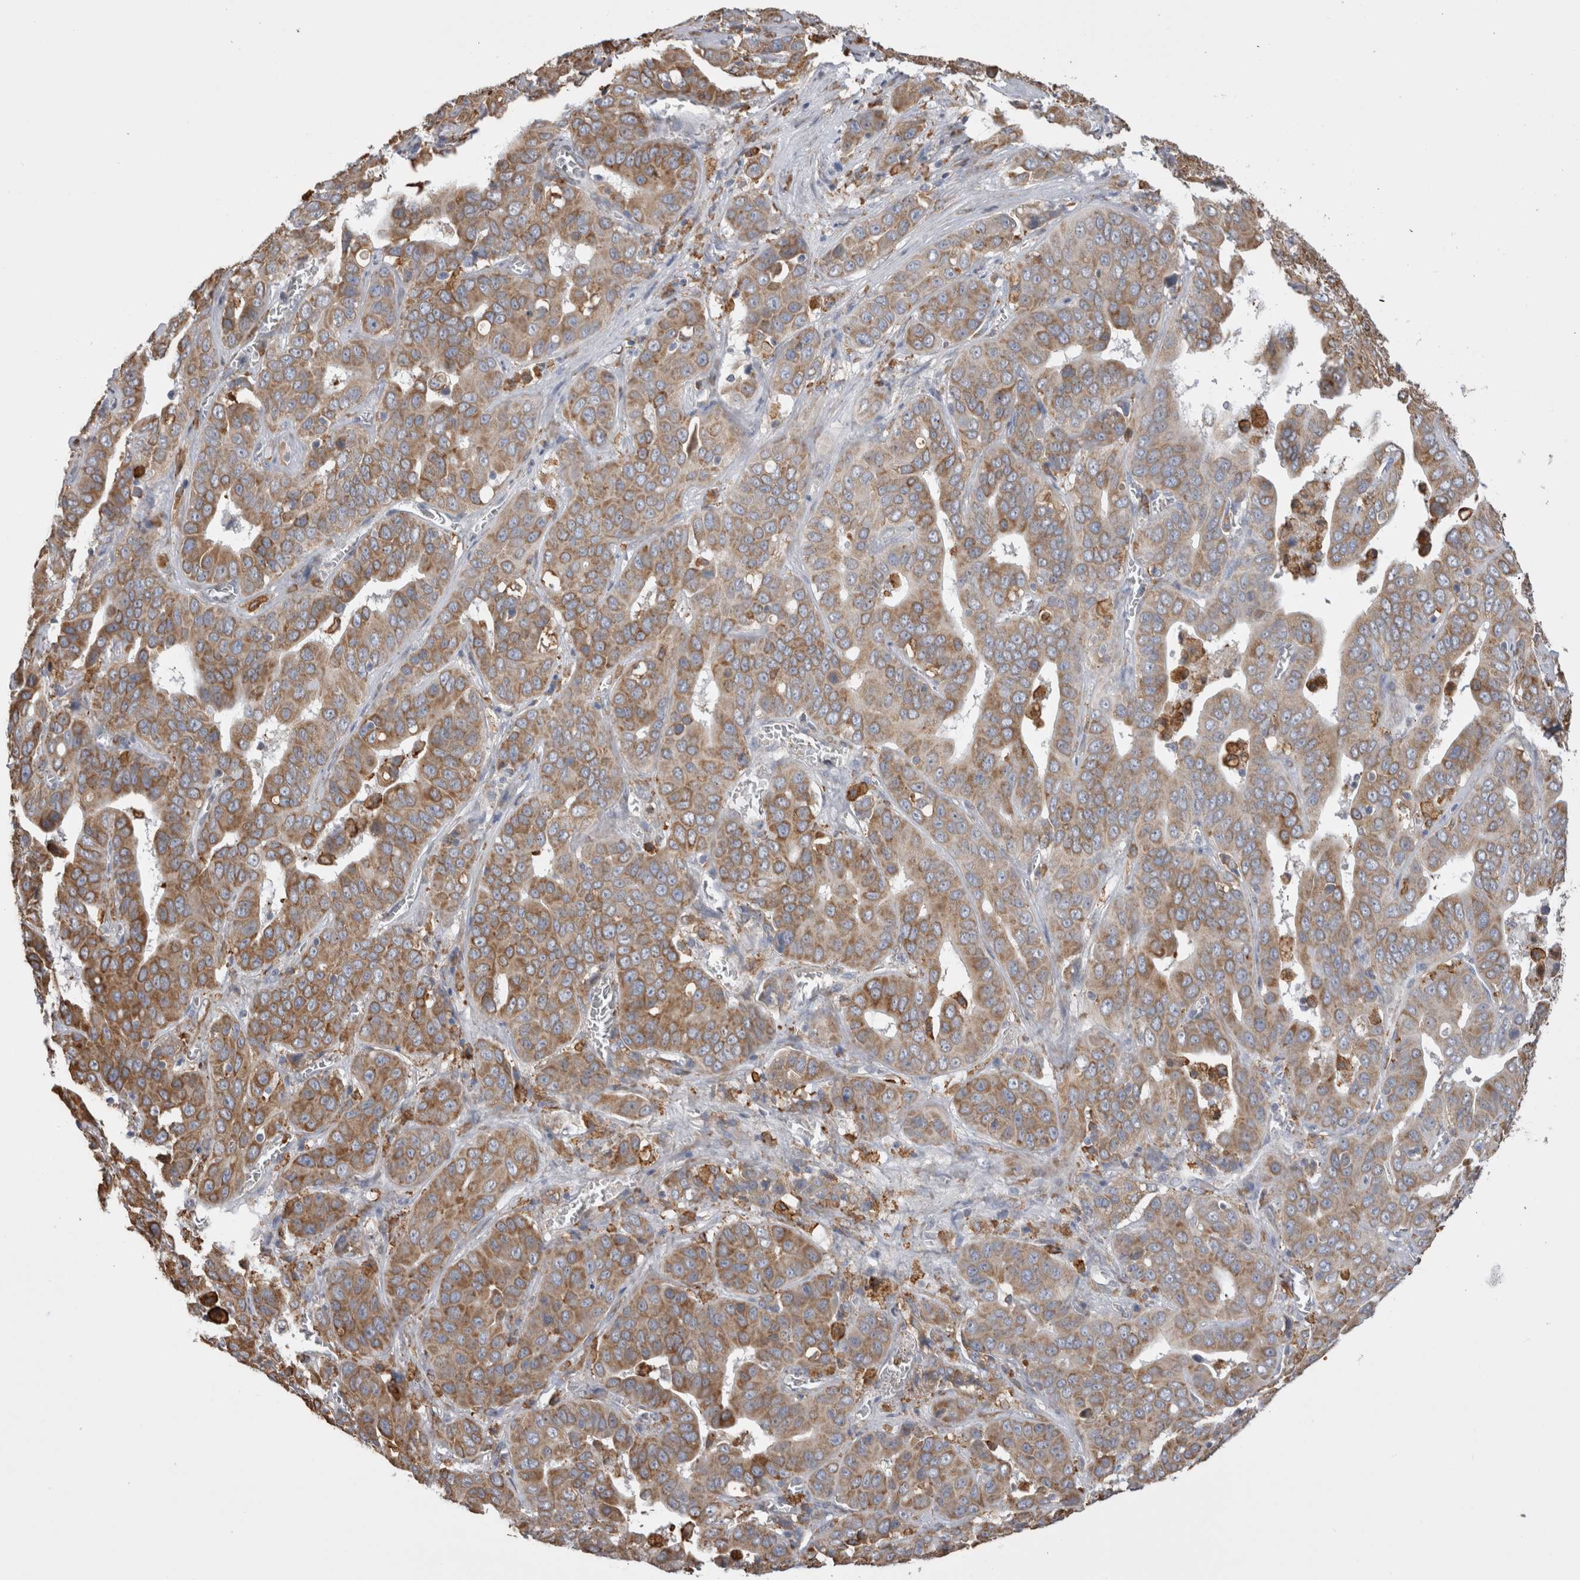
{"staining": {"intensity": "moderate", "quantity": ">75%", "location": "cytoplasmic/membranous"}, "tissue": "liver cancer", "cell_type": "Tumor cells", "image_type": "cancer", "snomed": [{"axis": "morphology", "description": "Cholangiocarcinoma"}, {"axis": "topography", "description": "Liver"}], "caption": "Liver cancer stained for a protein (brown) exhibits moderate cytoplasmic/membranous positive expression in approximately >75% of tumor cells.", "gene": "LRPAP1", "patient": {"sex": "female", "age": 52}}